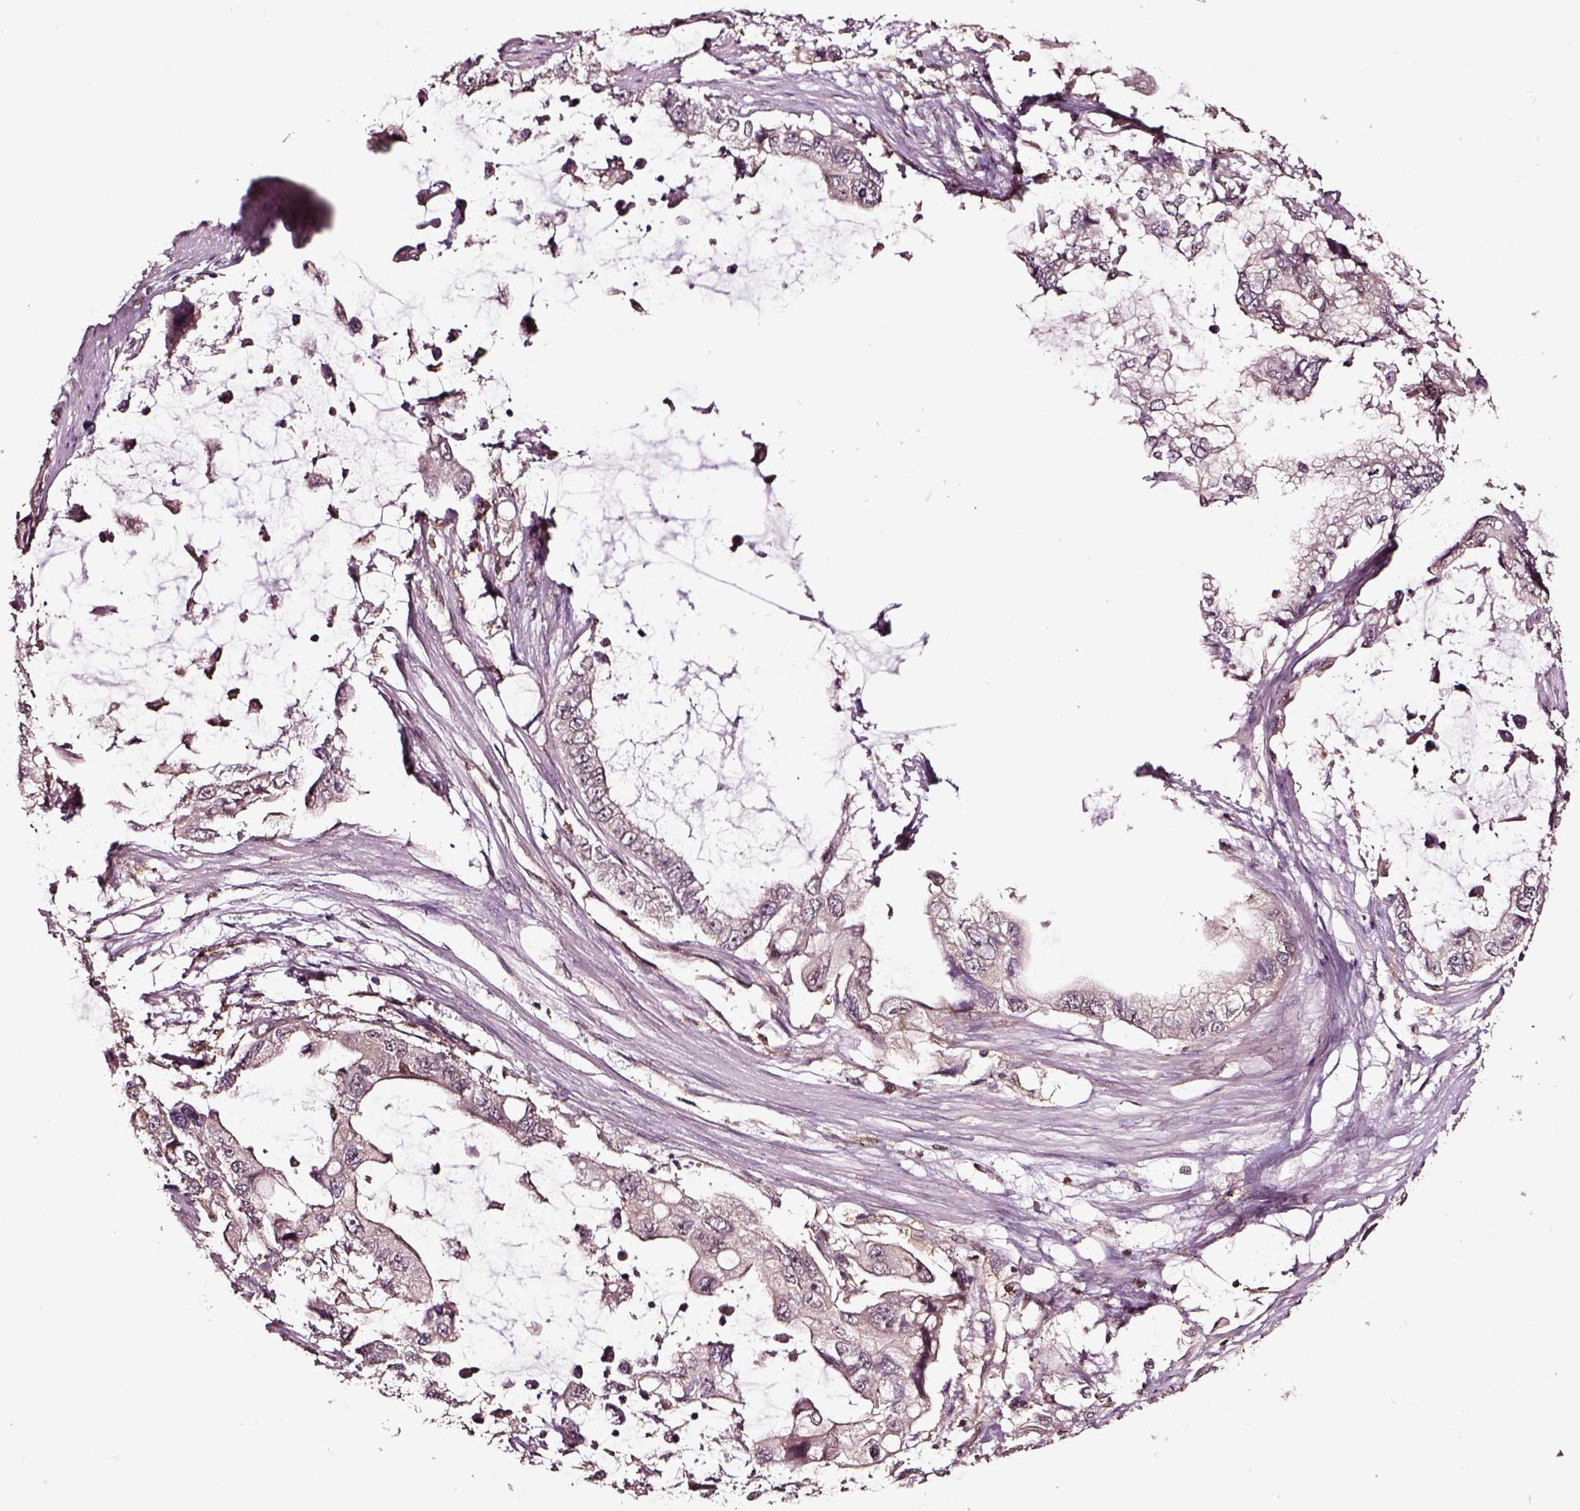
{"staining": {"intensity": "negative", "quantity": "none", "location": "none"}, "tissue": "stomach cancer", "cell_type": "Tumor cells", "image_type": "cancer", "snomed": [{"axis": "morphology", "description": "Adenocarcinoma, NOS"}, {"axis": "topography", "description": "Pancreas"}, {"axis": "topography", "description": "Stomach, upper"}, {"axis": "topography", "description": "Stomach"}], "caption": "Immunohistochemistry of adenocarcinoma (stomach) reveals no staining in tumor cells.", "gene": "RASSF5", "patient": {"sex": "male", "age": 77}}